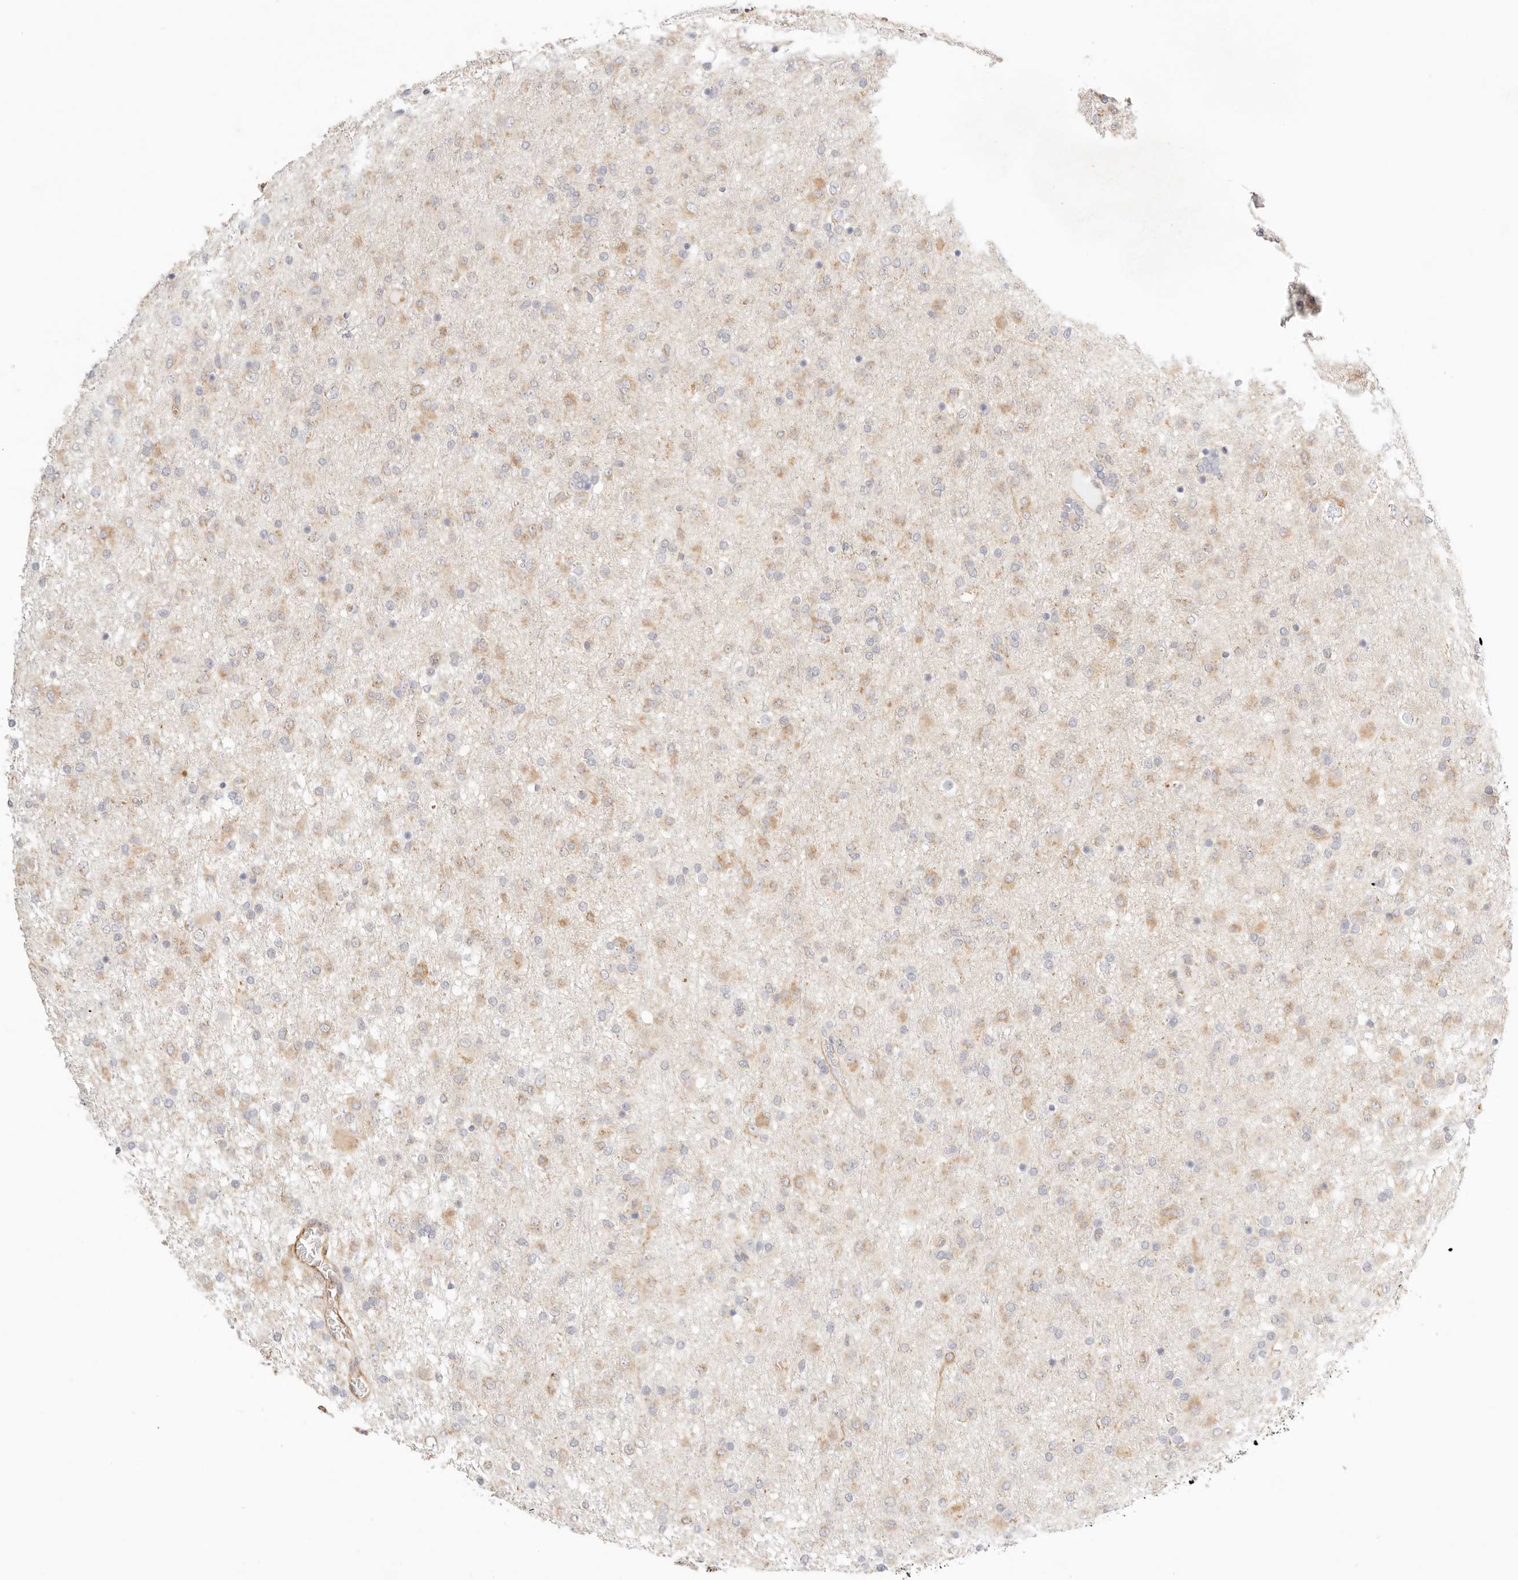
{"staining": {"intensity": "moderate", "quantity": "25%-75%", "location": "cytoplasmic/membranous"}, "tissue": "glioma", "cell_type": "Tumor cells", "image_type": "cancer", "snomed": [{"axis": "morphology", "description": "Glioma, malignant, Low grade"}, {"axis": "topography", "description": "Brain"}], "caption": "Immunohistochemical staining of malignant glioma (low-grade) reveals medium levels of moderate cytoplasmic/membranous expression in about 25%-75% of tumor cells.", "gene": "ZC3H11A", "patient": {"sex": "male", "age": 65}}